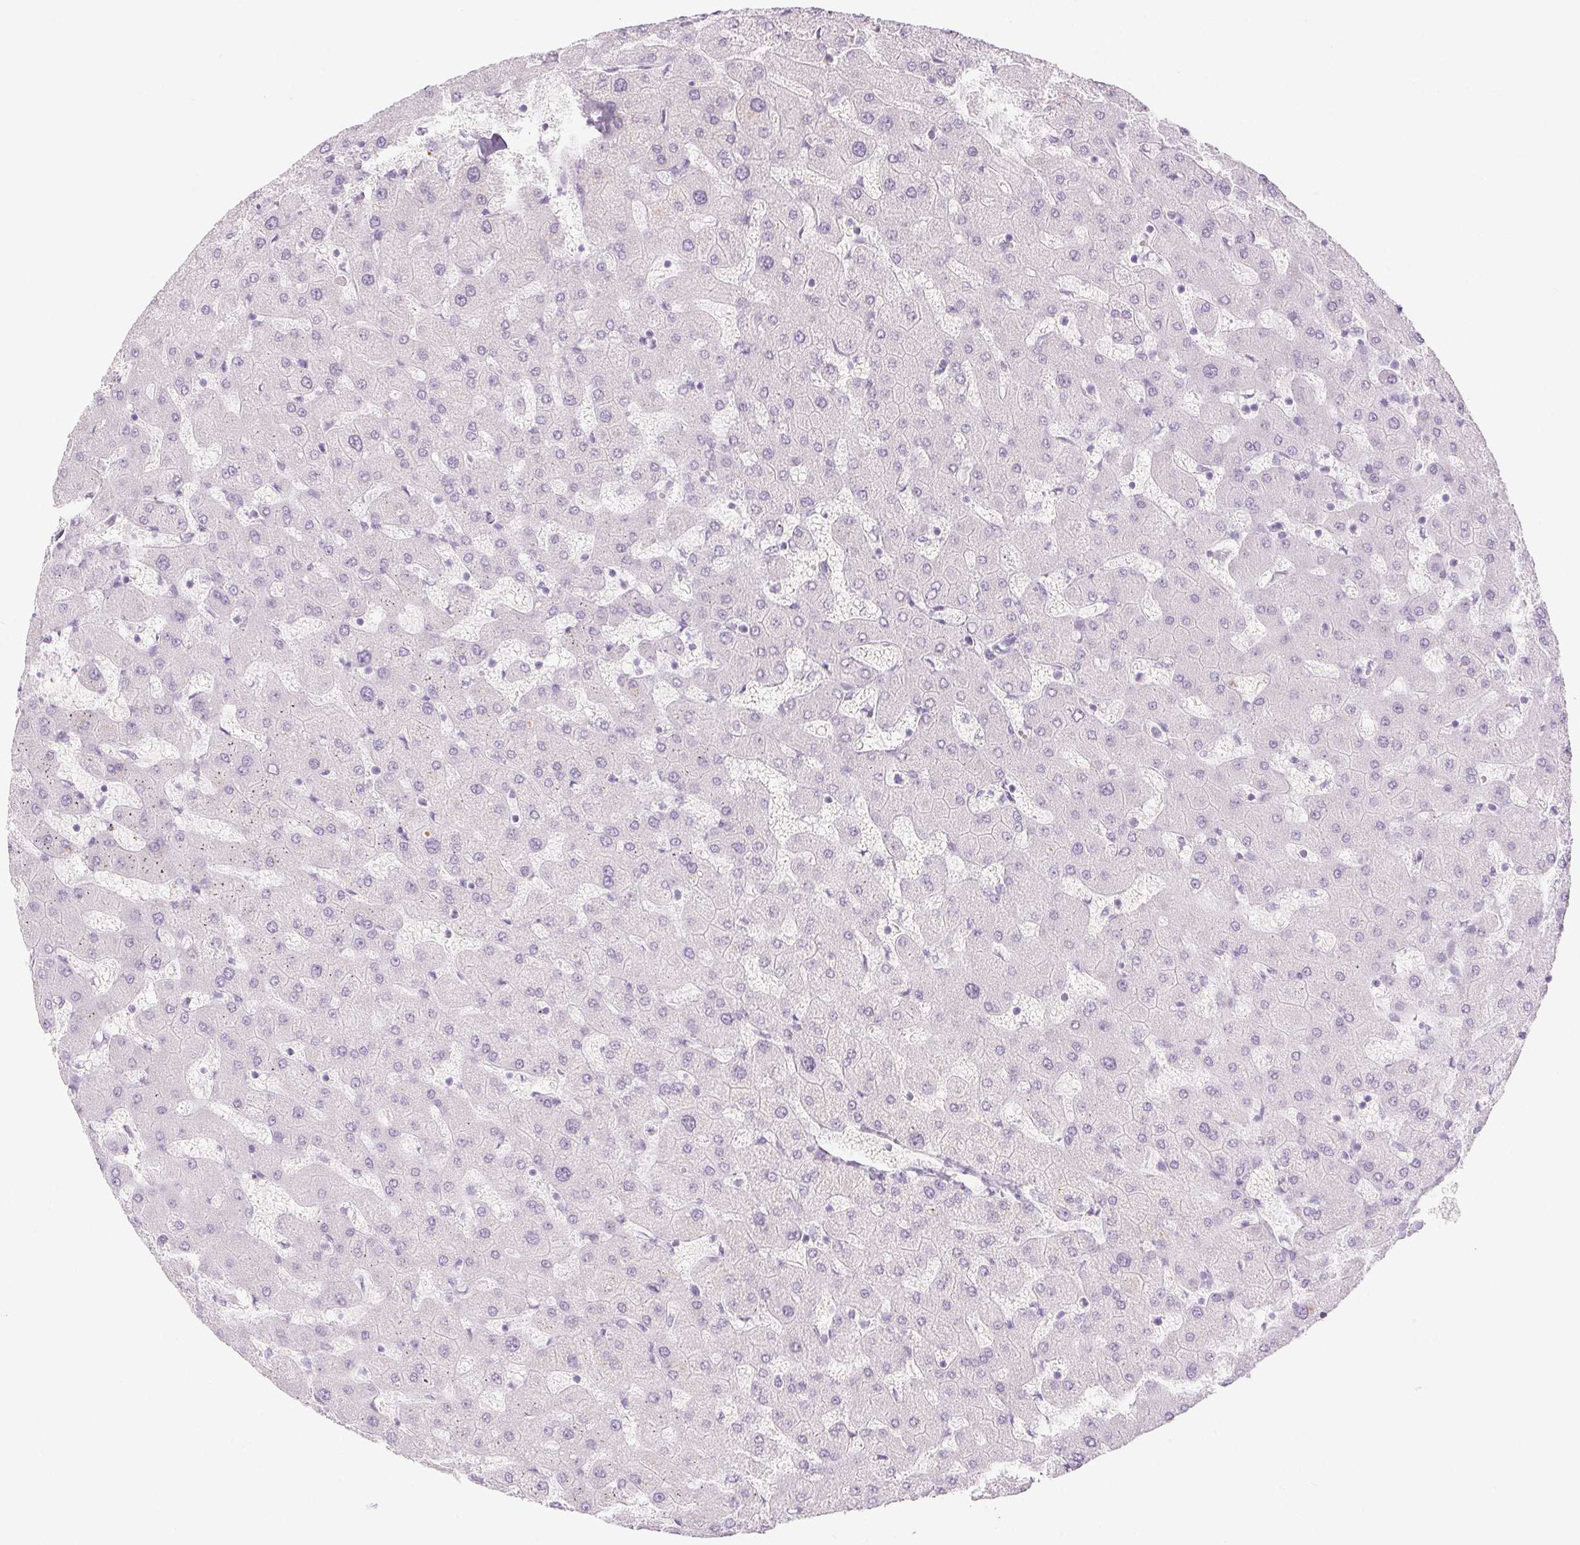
{"staining": {"intensity": "negative", "quantity": "none", "location": "none"}, "tissue": "liver", "cell_type": "Cholangiocytes", "image_type": "normal", "snomed": [{"axis": "morphology", "description": "Normal tissue, NOS"}, {"axis": "topography", "description": "Liver"}], "caption": "This is a image of IHC staining of unremarkable liver, which shows no staining in cholangiocytes. (DAB (3,3'-diaminobenzidine) immunohistochemistry (IHC) with hematoxylin counter stain).", "gene": "PI3", "patient": {"sex": "female", "age": 63}}